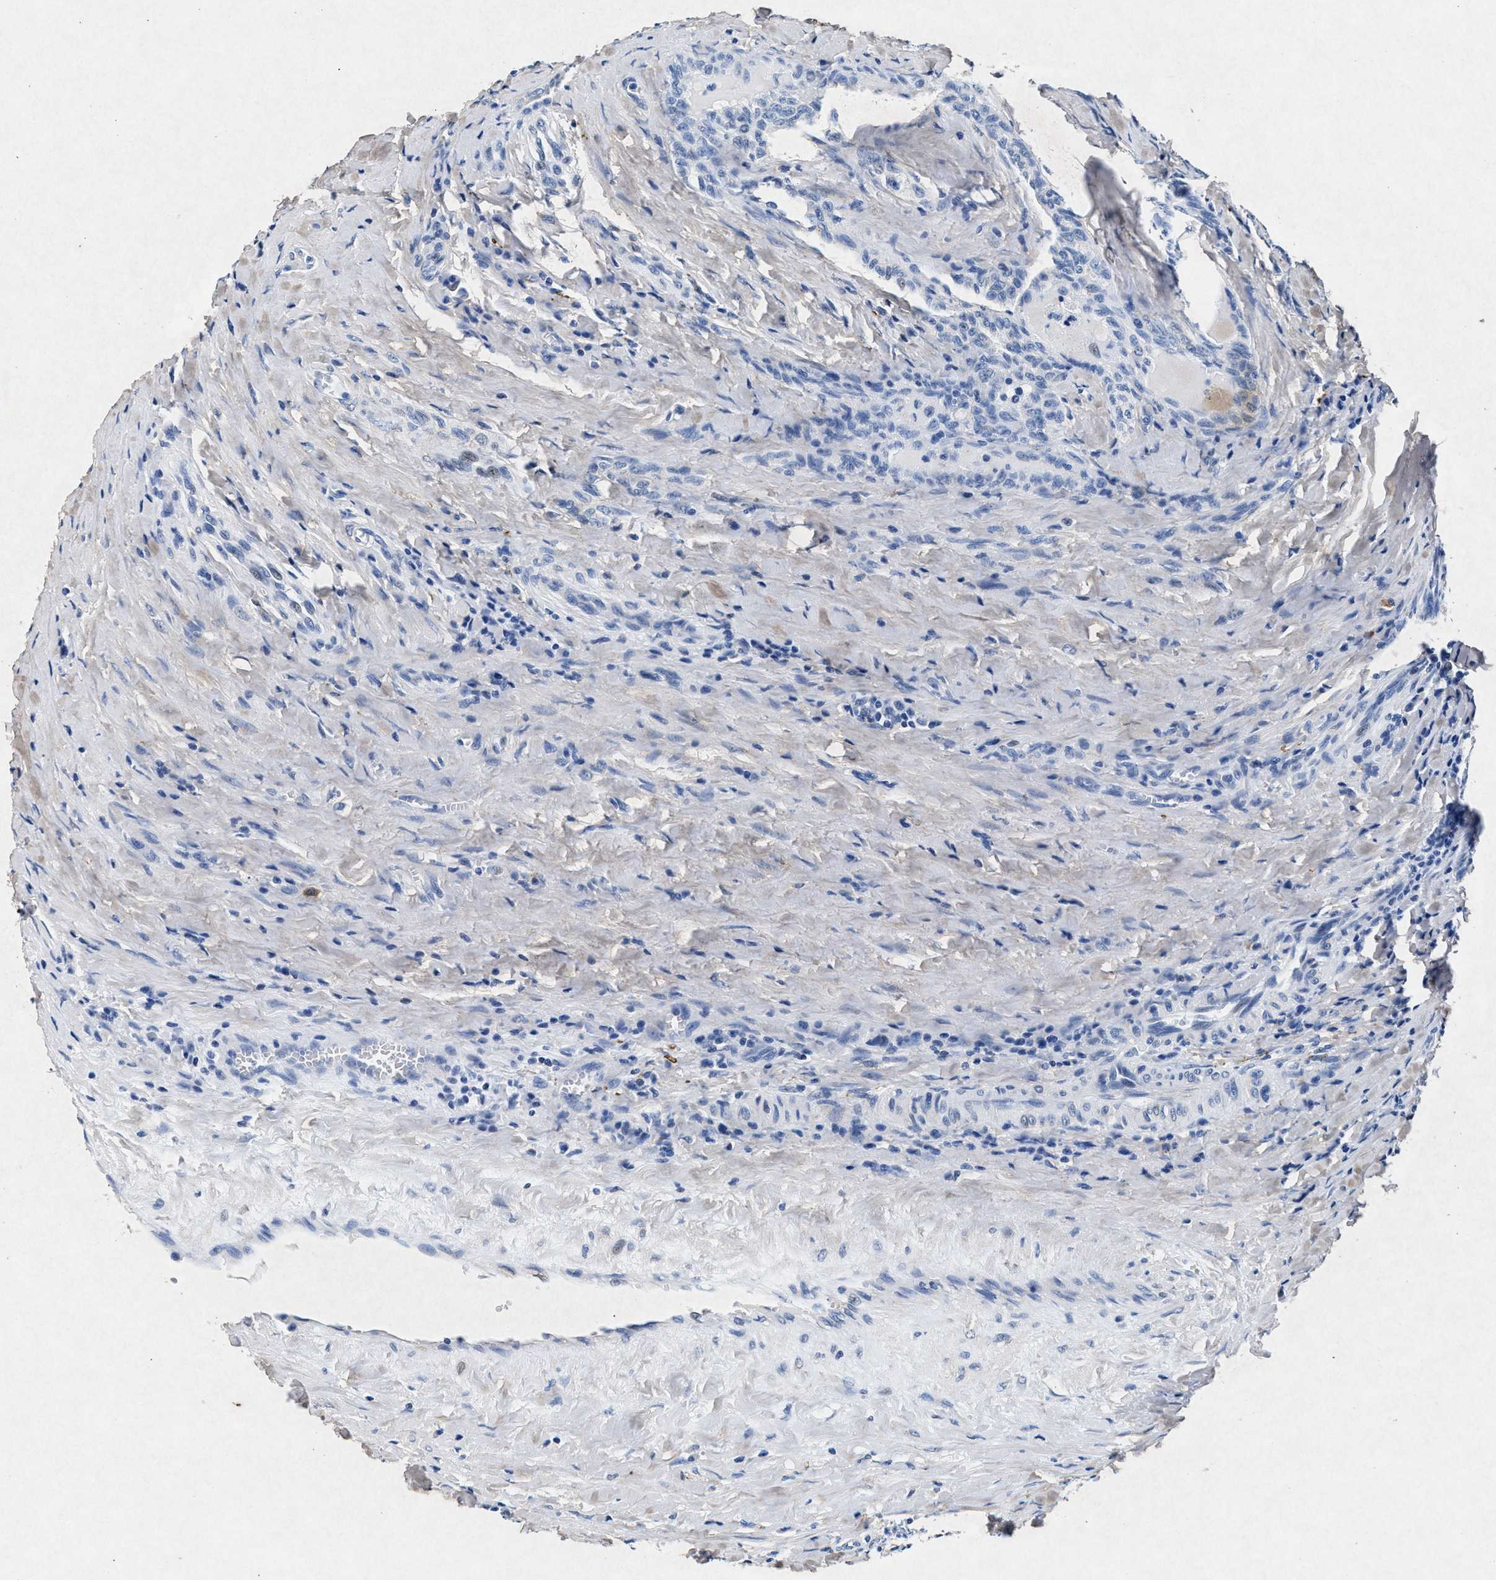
{"staining": {"intensity": "negative", "quantity": "none", "location": "none"}, "tissue": "testis cancer", "cell_type": "Tumor cells", "image_type": "cancer", "snomed": [{"axis": "morphology", "description": "Seminoma, NOS"}, {"axis": "morphology", "description": "Carcinoma, Embryonal, NOS"}, {"axis": "topography", "description": "Testis"}], "caption": "Immunohistochemistry of human testis seminoma displays no expression in tumor cells.", "gene": "MAP6", "patient": {"sex": "male", "age": 36}}